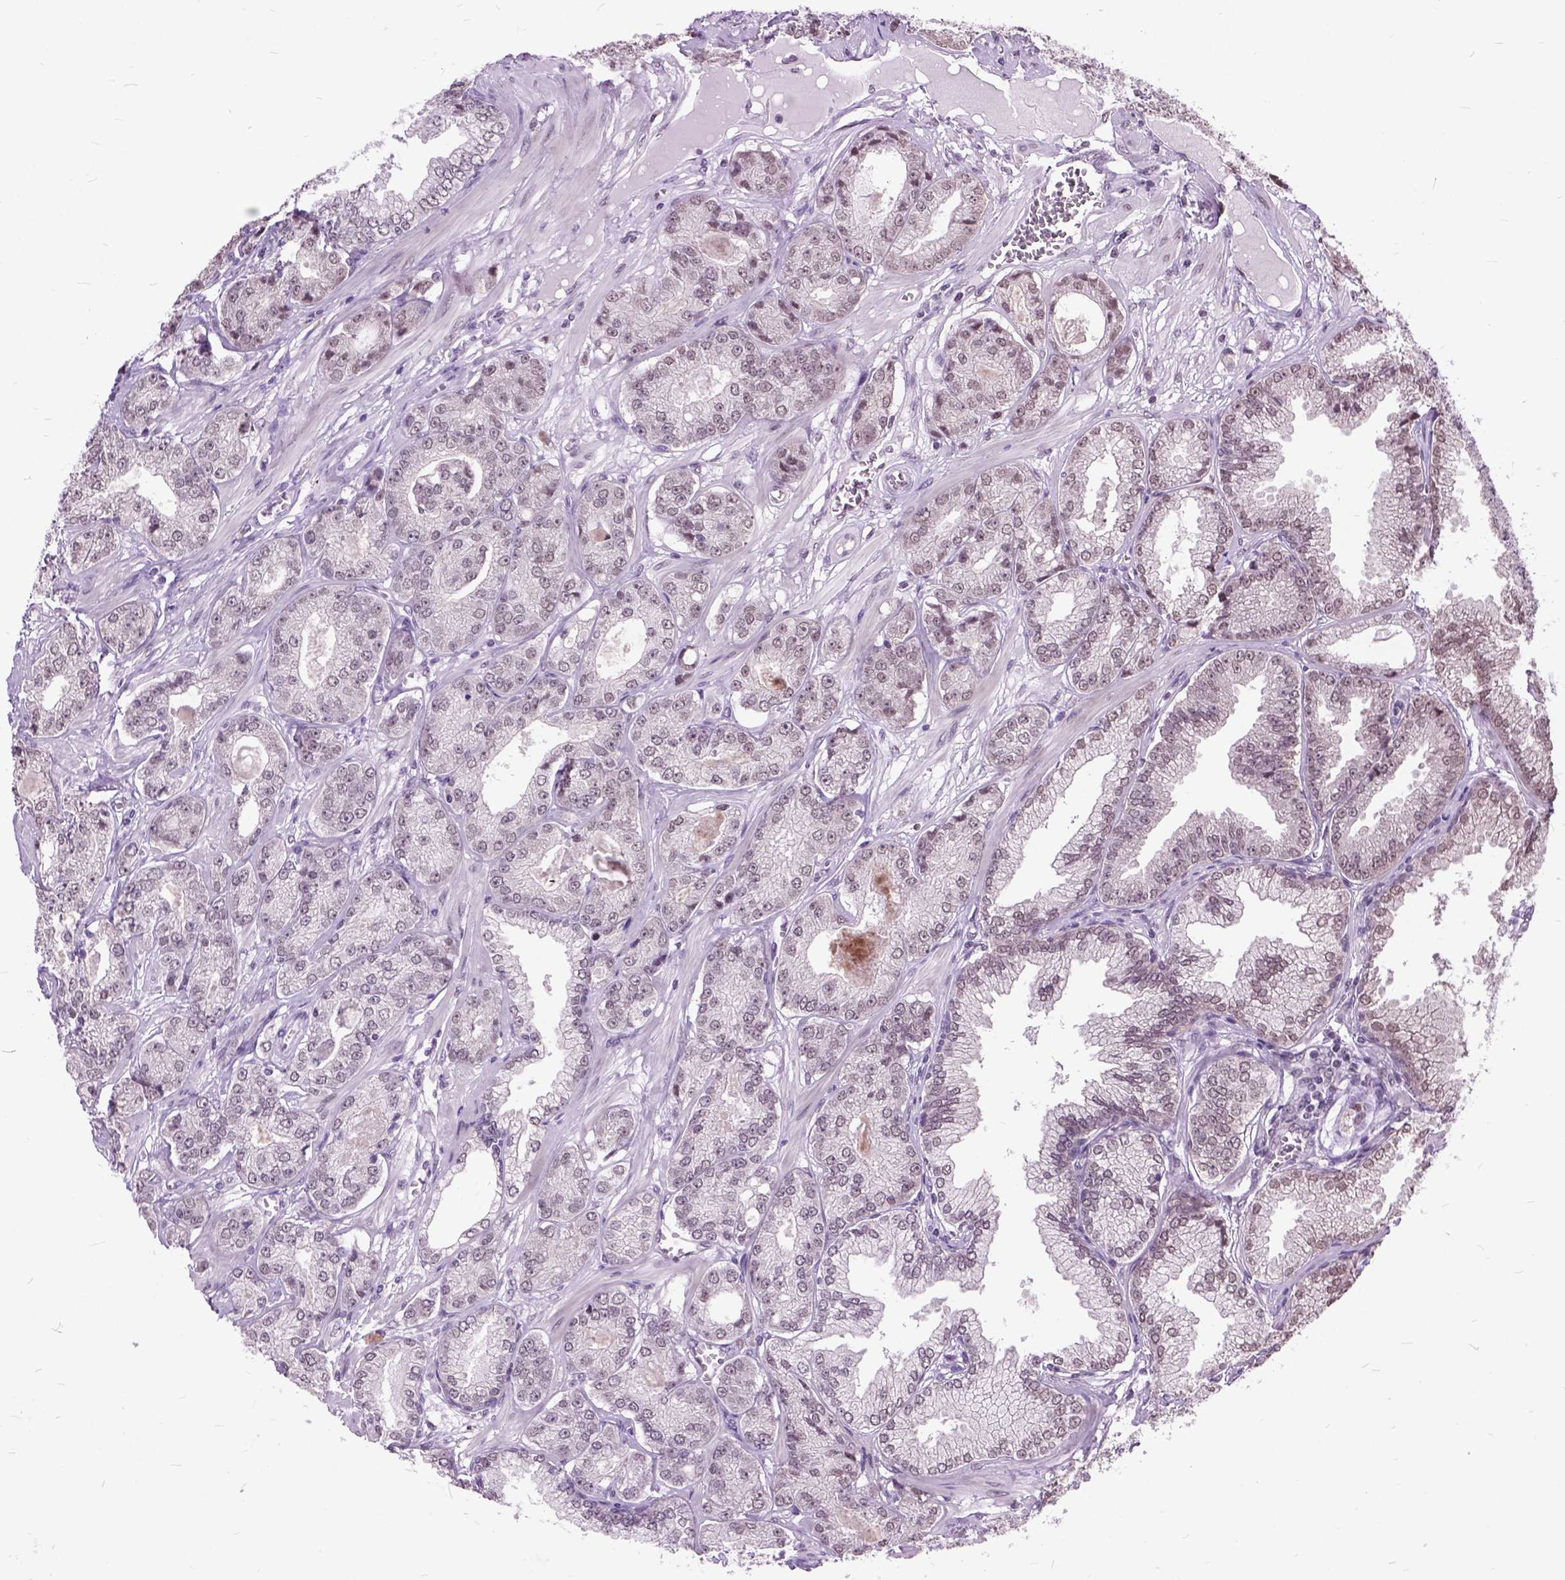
{"staining": {"intensity": "negative", "quantity": "none", "location": "none"}, "tissue": "prostate cancer", "cell_type": "Tumor cells", "image_type": "cancer", "snomed": [{"axis": "morphology", "description": "Adenocarcinoma, NOS"}, {"axis": "topography", "description": "Prostate"}], "caption": "There is no significant staining in tumor cells of prostate adenocarcinoma.", "gene": "ORC5", "patient": {"sex": "male", "age": 64}}